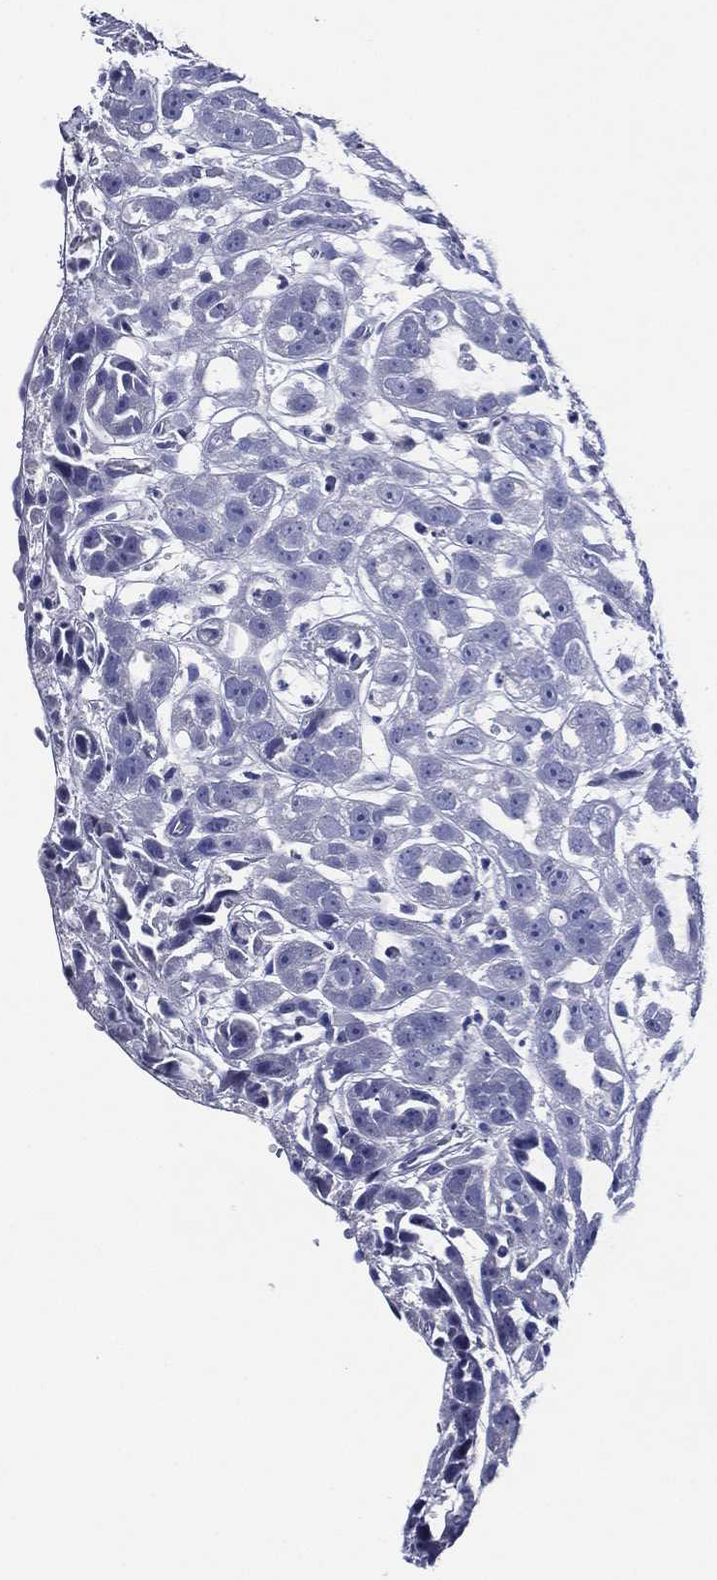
{"staining": {"intensity": "negative", "quantity": "none", "location": "none"}, "tissue": "urothelial cancer", "cell_type": "Tumor cells", "image_type": "cancer", "snomed": [{"axis": "morphology", "description": "Urothelial carcinoma, High grade"}, {"axis": "topography", "description": "Urinary bladder"}], "caption": "High power microscopy image of an immunohistochemistry photomicrograph of urothelial carcinoma (high-grade), revealing no significant positivity in tumor cells.", "gene": "ACE2", "patient": {"sex": "female", "age": 41}}